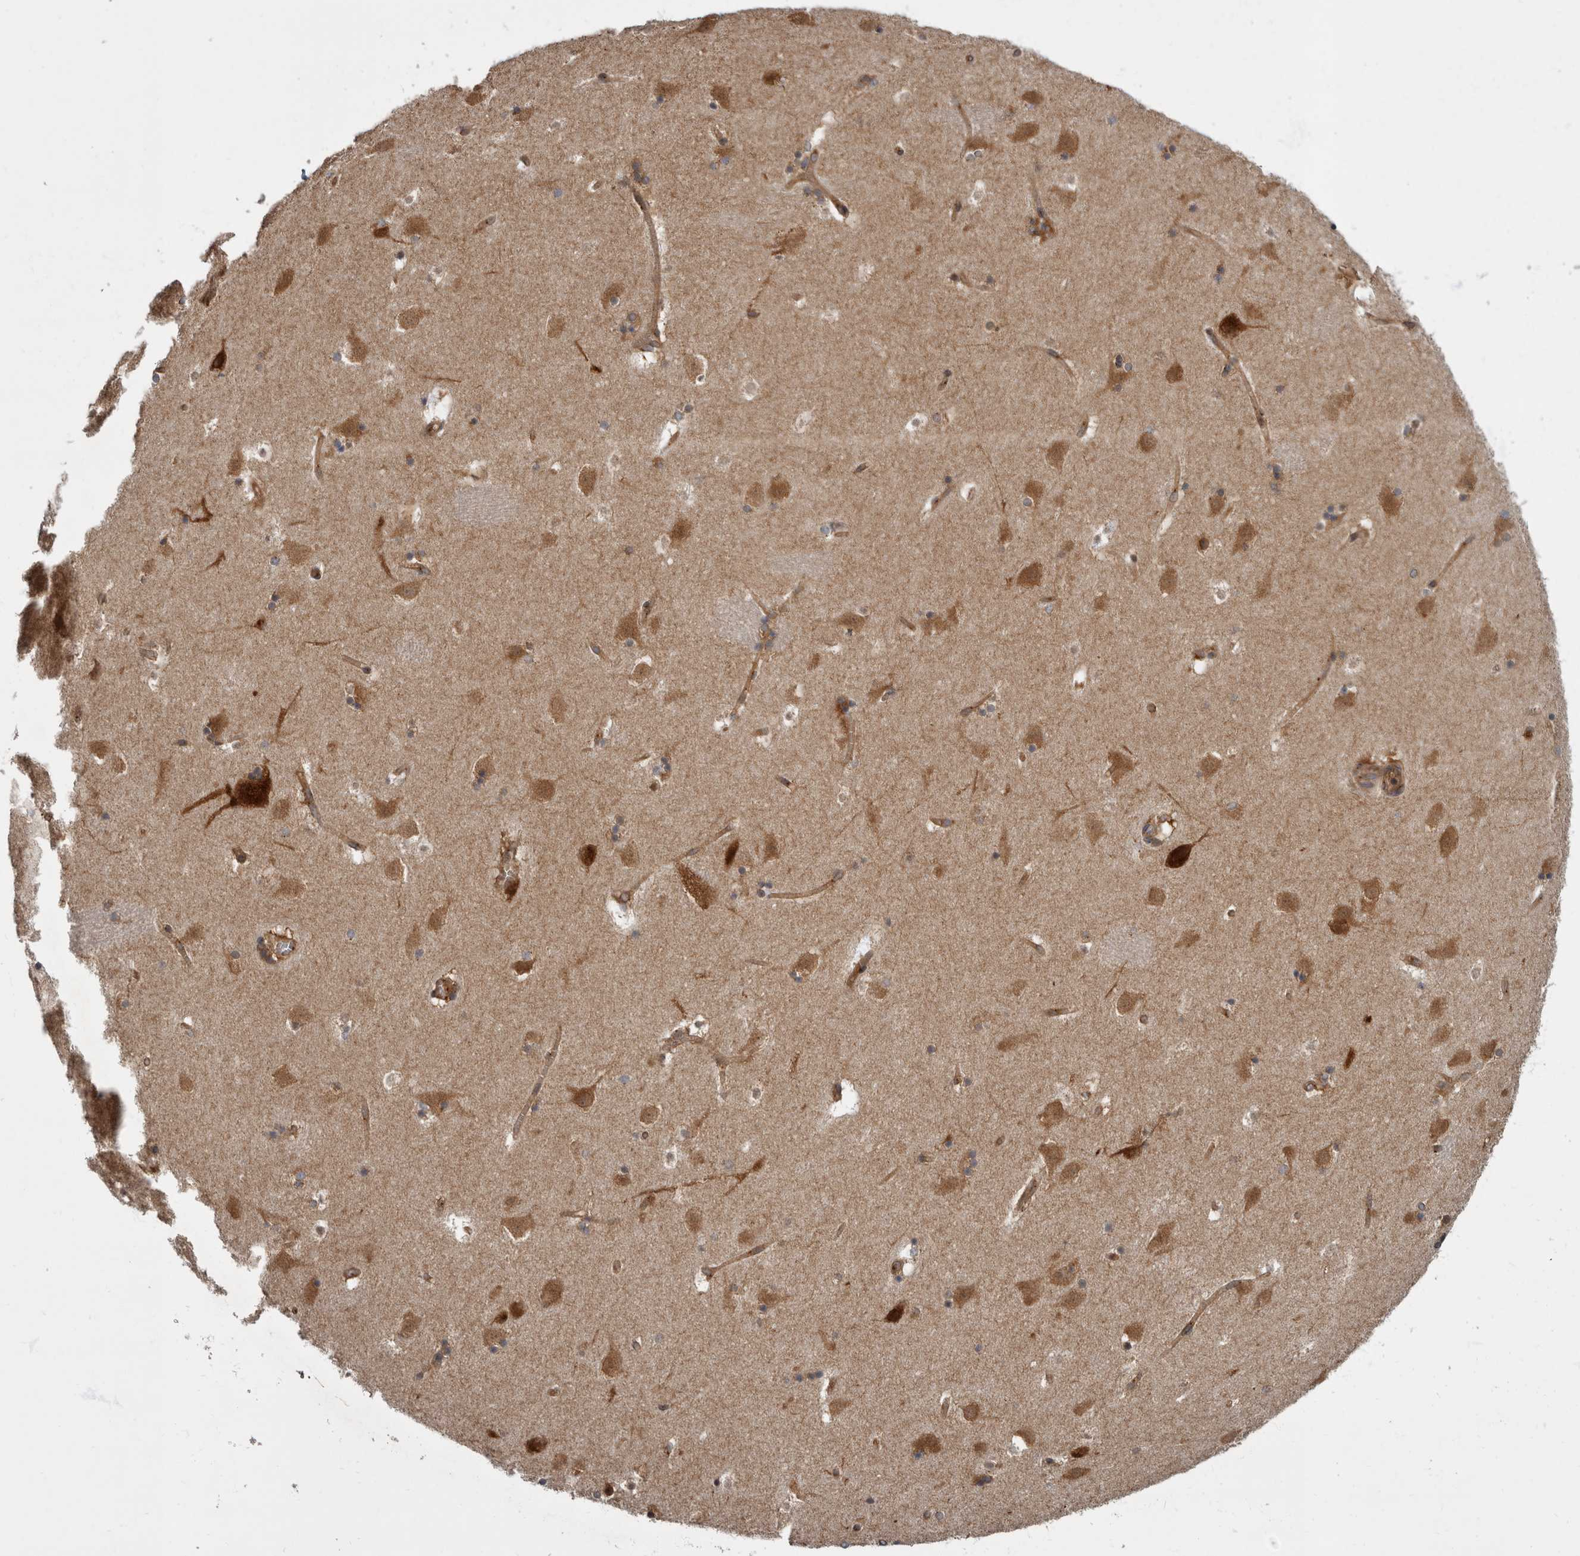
{"staining": {"intensity": "moderate", "quantity": ">75%", "location": "cytoplasmic/membranous"}, "tissue": "caudate", "cell_type": "Glial cells", "image_type": "normal", "snomed": [{"axis": "morphology", "description": "Normal tissue, NOS"}, {"axis": "topography", "description": "Lateral ventricle wall"}], "caption": "Immunohistochemistry of benign caudate displays medium levels of moderate cytoplasmic/membranous expression in approximately >75% of glial cells. (Brightfield microscopy of DAB IHC at high magnification).", "gene": "HOOK3", "patient": {"sex": "male", "age": 45}}